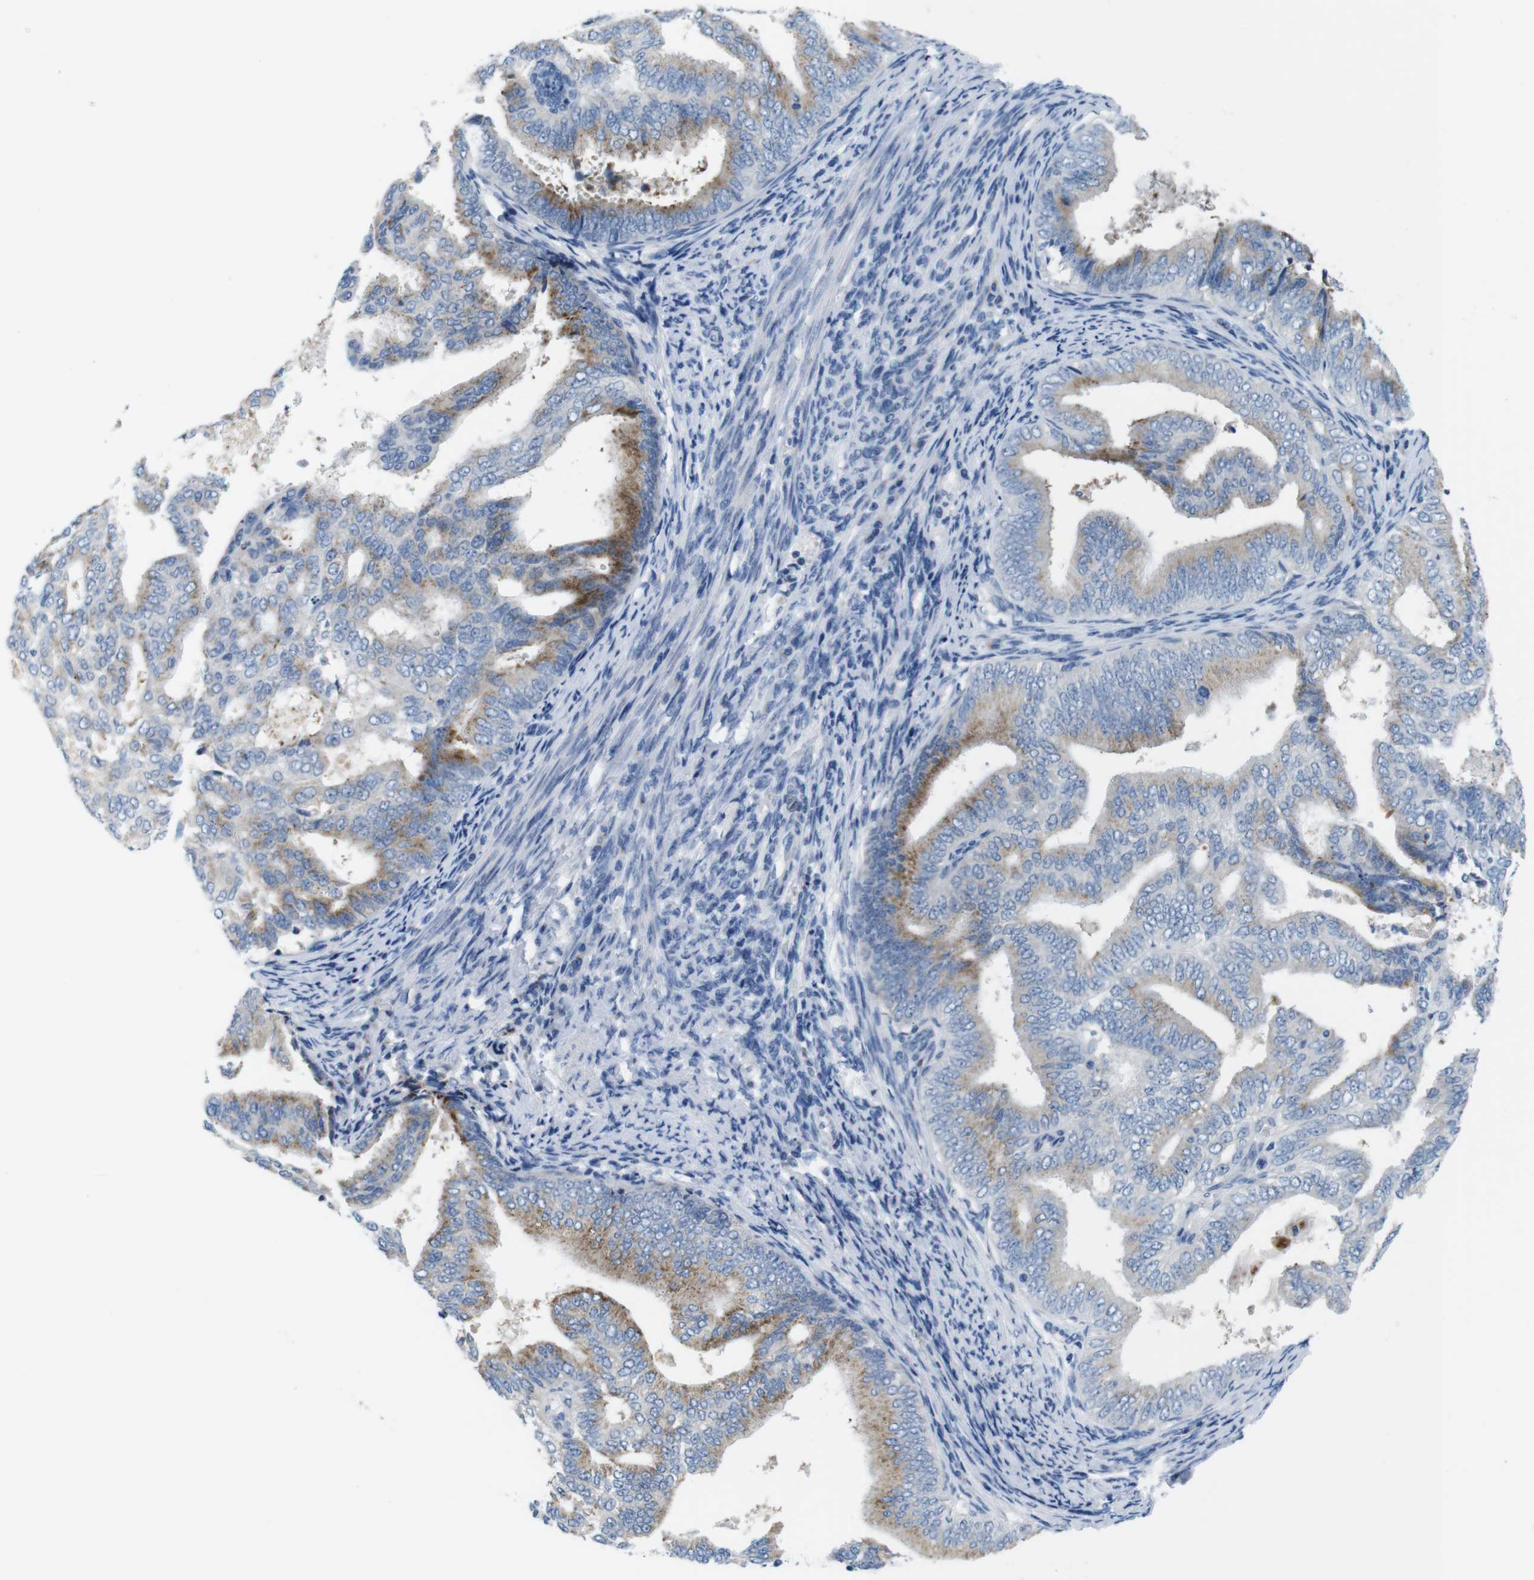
{"staining": {"intensity": "moderate", "quantity": "25%-75%", "location": "cytoplasmic/membranous"}, "tissue": "endometrial cancer", "cell_type": "Tumor cells", "image_type": "cancer", "snomed": [{"axis": "morphology", "description": "Adenocarcinoma, NOS"}, {"axis": "topography", "description": "Endometrium"}], "caption": "Approximately 25%-75% of tumor cells in endometrial cancer (adenocarcinoma) show moderate cytoplasmic/membranous protein positivity as visualized by brown immunohistochemical staining.", "gene": "GOLGA2", "patient": {"sex": "female", "age": 58}}